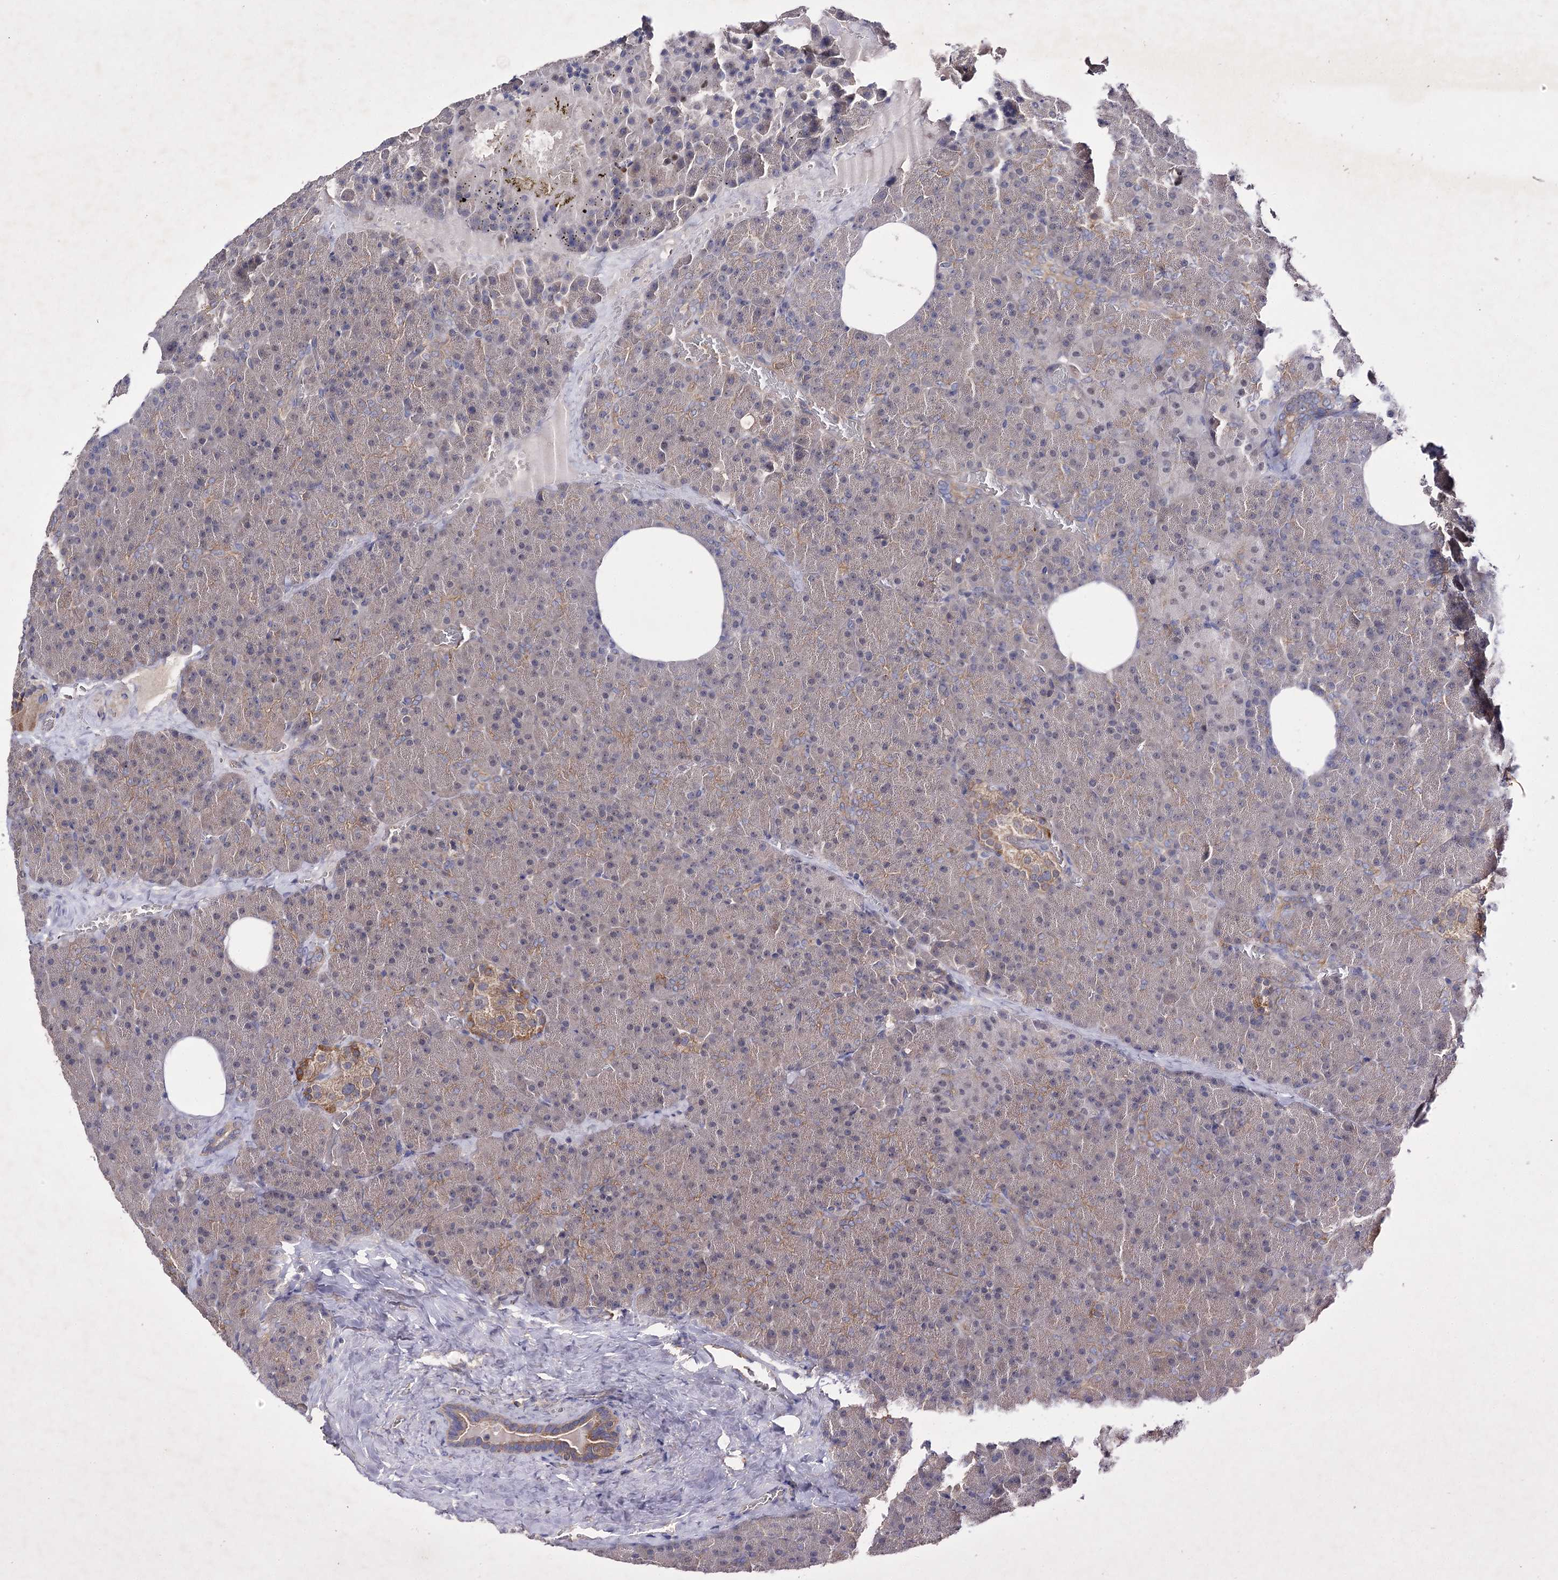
{"staining": {"intensity": "weak", "quantity": "<25%", "location": "cytoplasmic/membranous"}, "tissue": "pancreas", "cell_type": "Exocrine glandular cells", "image_type": "normal", "snomed": [{"axis": "morphology", "description": "Normal tissue, NOS"}, {"axis": "morphology", "description": "Carcinoid, malignant, NOS"}, {"axis": "topography", "description": "Pancreas"}], "caption": "Benign pancreas was stained to show a protein in brown. There is no significant staining in exocrine glandular cells. (DAB (3,3'-diaminobenzidine) immunohistochemistry (IHC) visualized using brightfield microscopy, high magnification).", "gene": "BCR", "patient": {"sex": "female", "age": 35}}